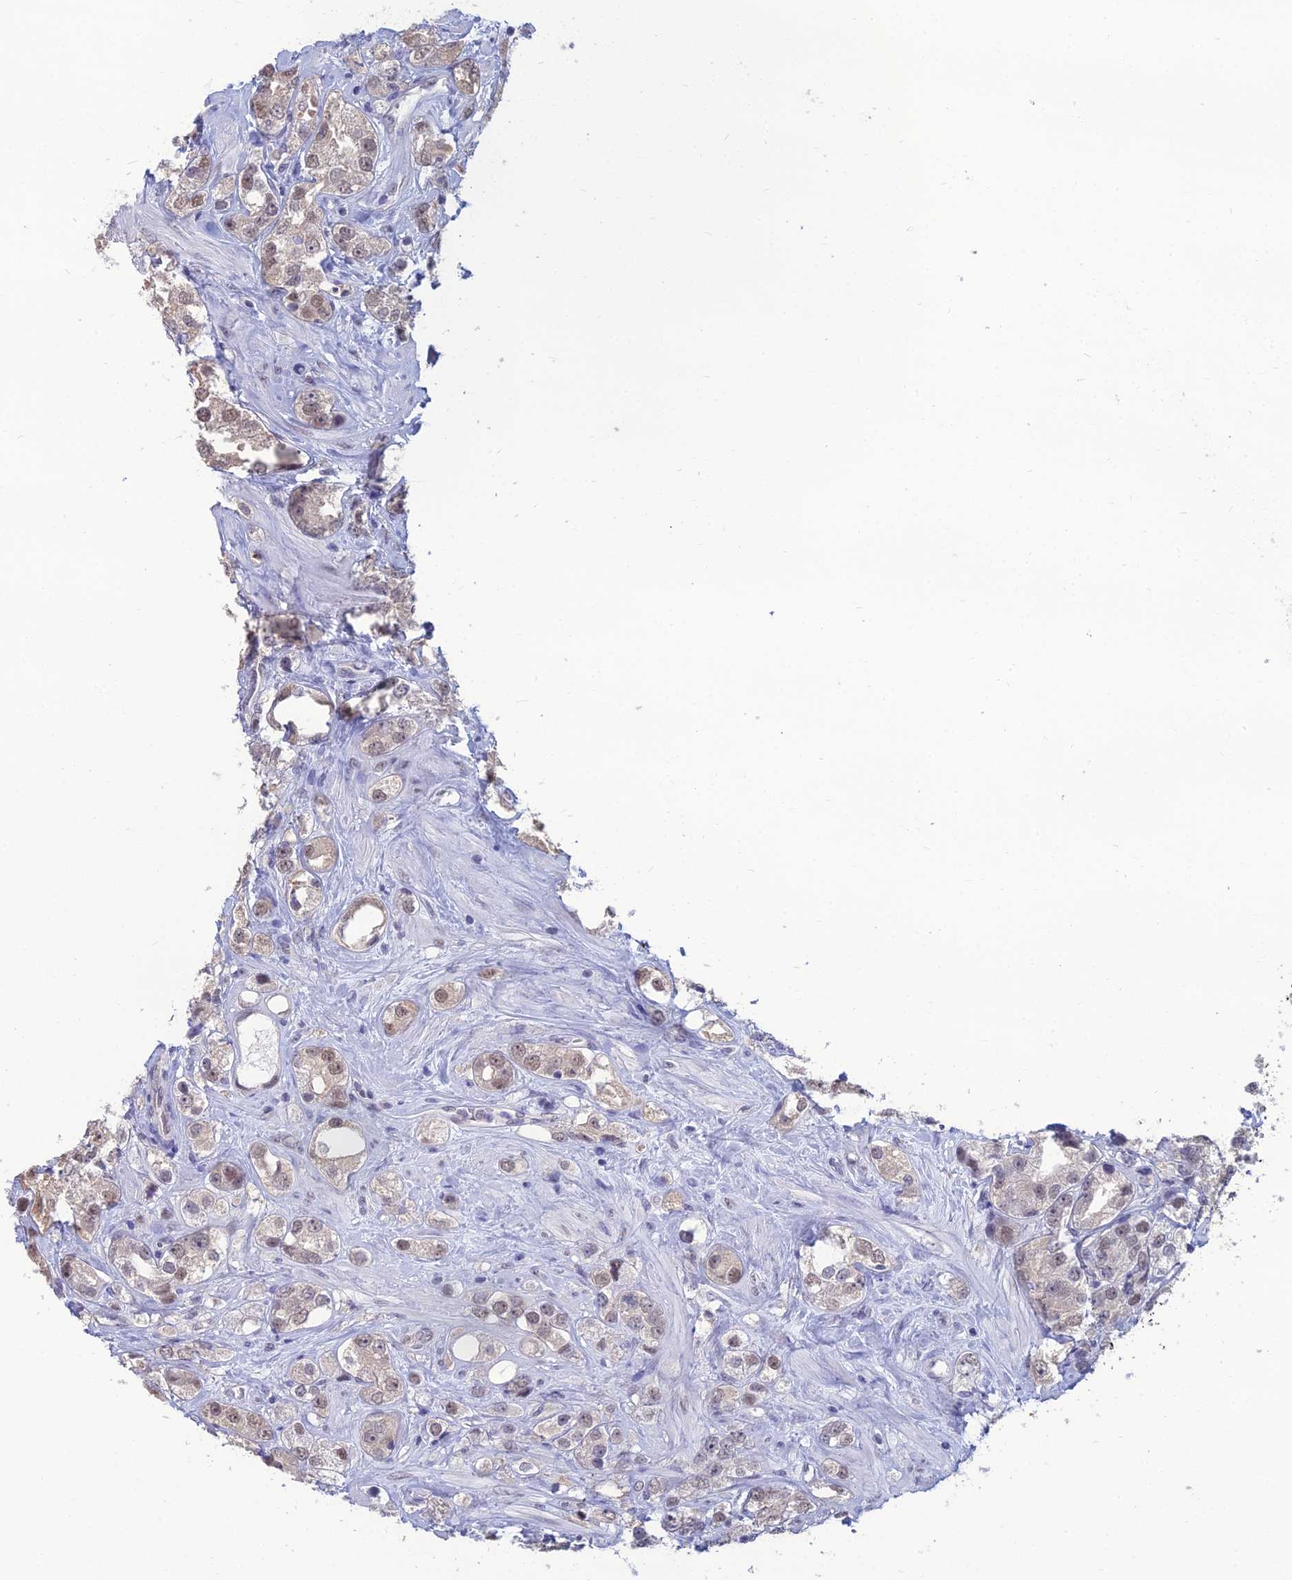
{"staining": {"intensity": "weak", "quantity": ">75%", "location": "nuclear"}, "tissue": "prostate cancer", "cell_type": "Tumor cells", "image_type": "cancer", "snomed": [{"axis": "morphology", "description": "Adenocarcinoma, NOS"}, {"axis": "topography", "description": "Prostate"}], "caption": "Tumor cells show low levels of weak nuclear positivity in approximately >75% of cells in human prostate cancer (adenocarcinoma). The protein is stained brown, and the nuclei are stained in blue (DAB IHC with brightfield microscopy, high magnification).", "gene": "SRSF7", "patient": {"sex": "male", "age": 79}}